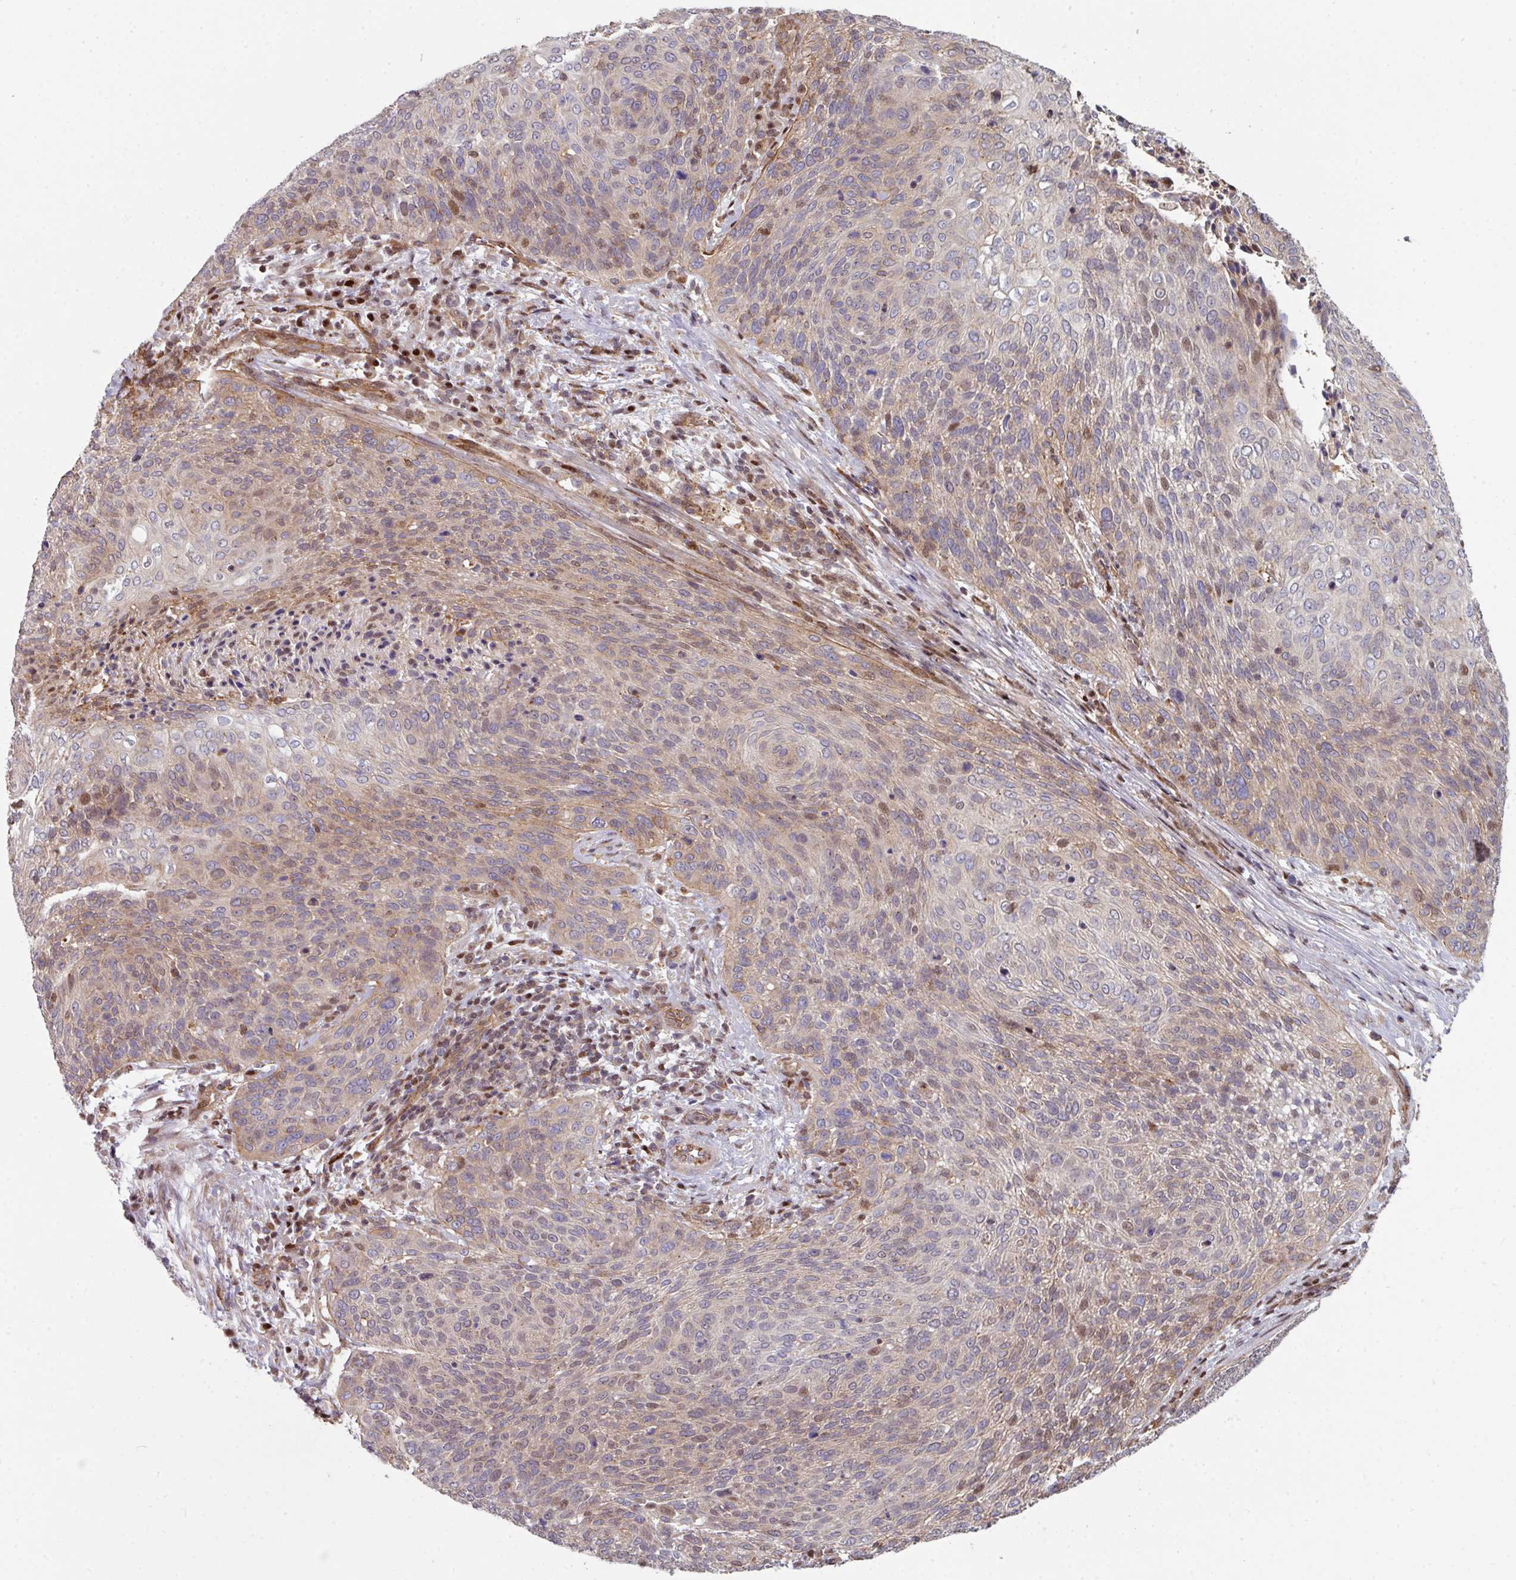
{"staining": {"intensity": "moderate", "quantity": "<25%", "location": "cytoplasmic/membranous,nuclear"}, "tissue": "cervical cancer", "cell_type": "Tumor cells", "image_type": "cancer", "snomed": [{"axis": "morphology", "description": "Squamous cell carcinoma, NOS"}, {"axis": "topography", "description": "Cervix"}], "caption": "Tumor cells exhibit low levels of moderate cytoplasmic/membranous and nuclear staining in about <25% of cells in cervical squamous cell carcinoma.", "gene": "ANO9", "patient": {"sex": "female", "age": 31}}